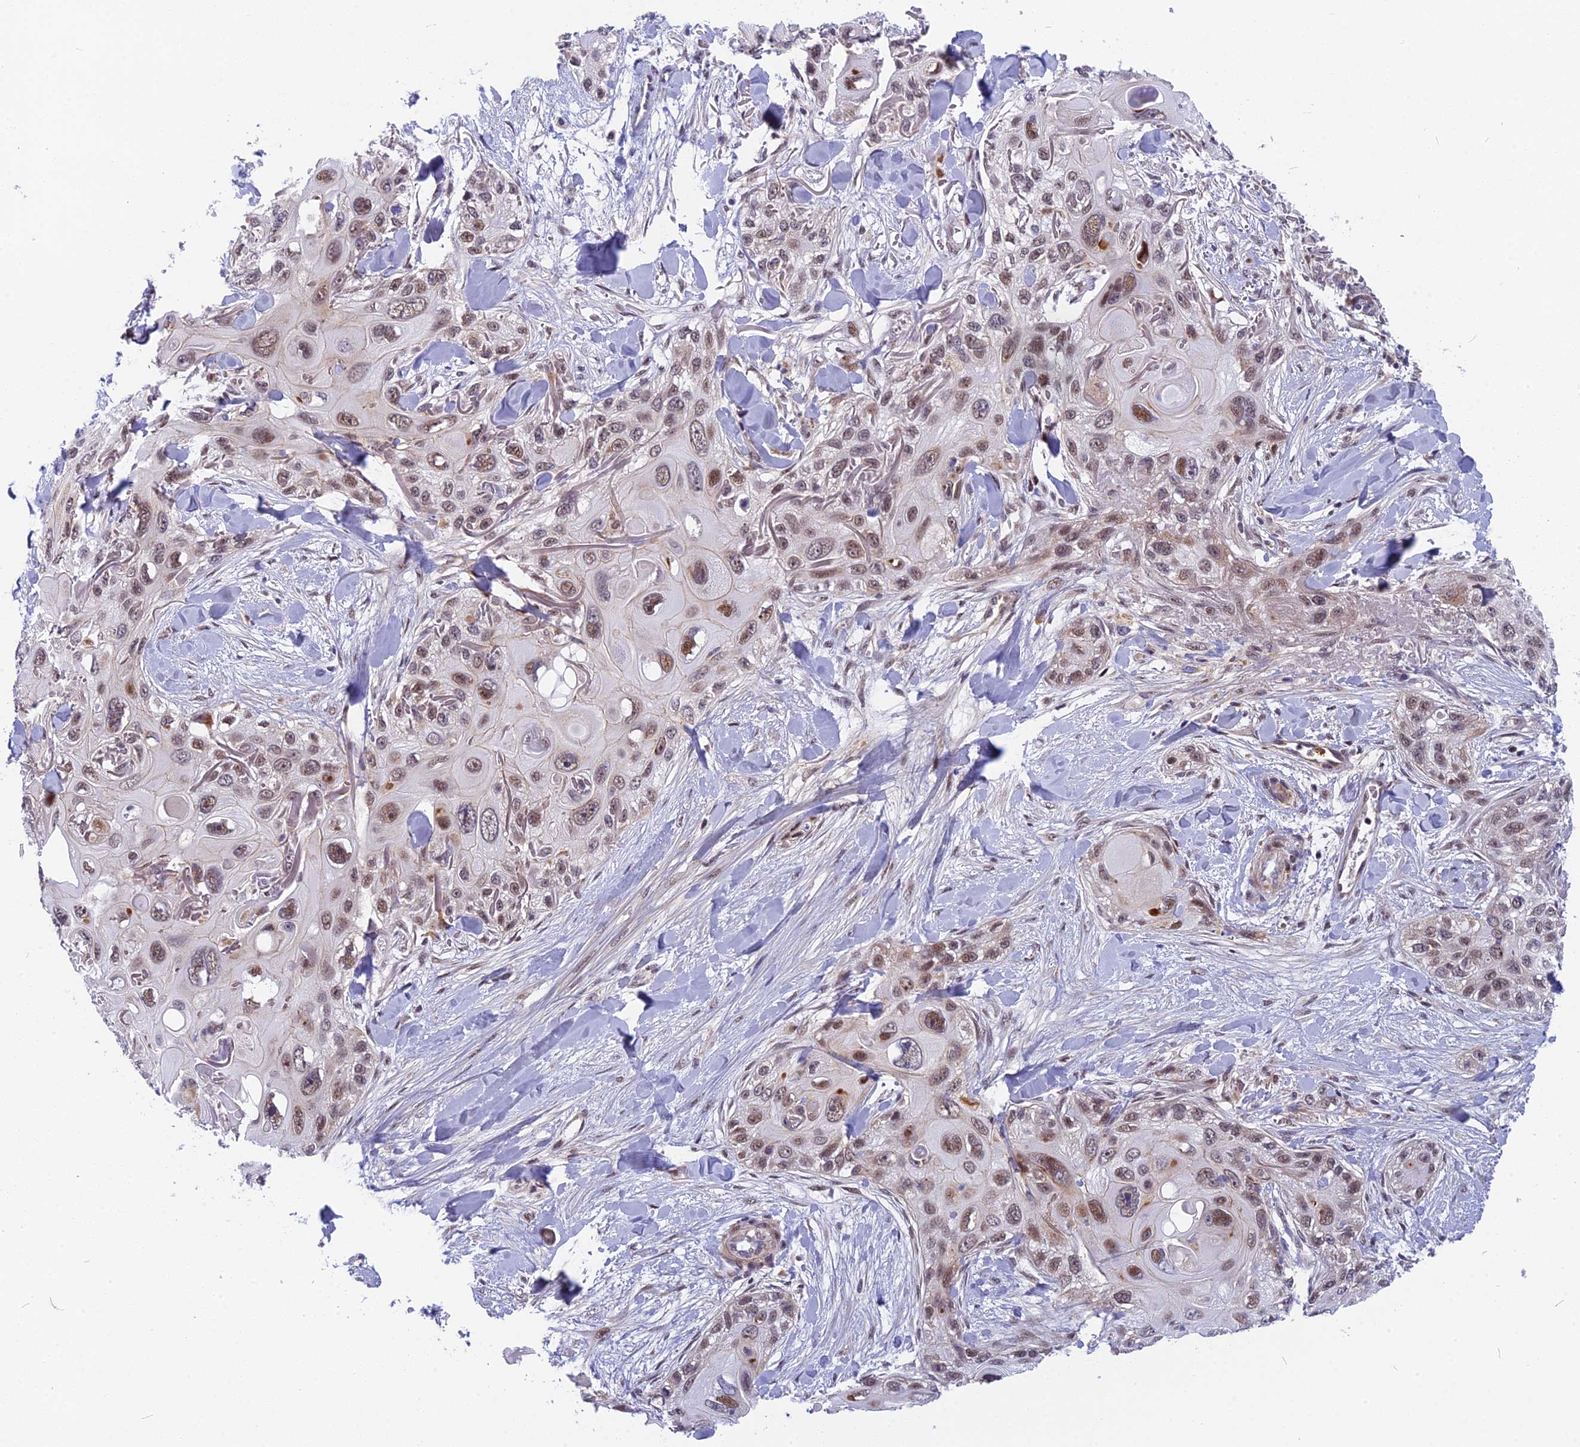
{"staining": {"intensity": "moderate", "quantity": ">75%", "location": "nuclear"}, "tissue": "skin cancer", "cell_type": "Tumor cells", "image_type": "cancer", "snomed": [{"axis": "morphology", "description": "Normal tissue, NOS"}, {"axis": "morphology", "description": "Squamous cell carcinoma, NOS"}, {"axis": "topography", "description": "Skin"}], "caption": "Moderate nuclear expression is present in about >75% of tumor cells in skin squamous cell carcinoma. The protein of interest is stained brown, and the nuclei are stained in blue (DAB (3,3'-diaminobenzidine) IHC with brightfield microscopy, high magnification).", "gene": "CMC1", "patient": {"sex": "male", "age": 72}}